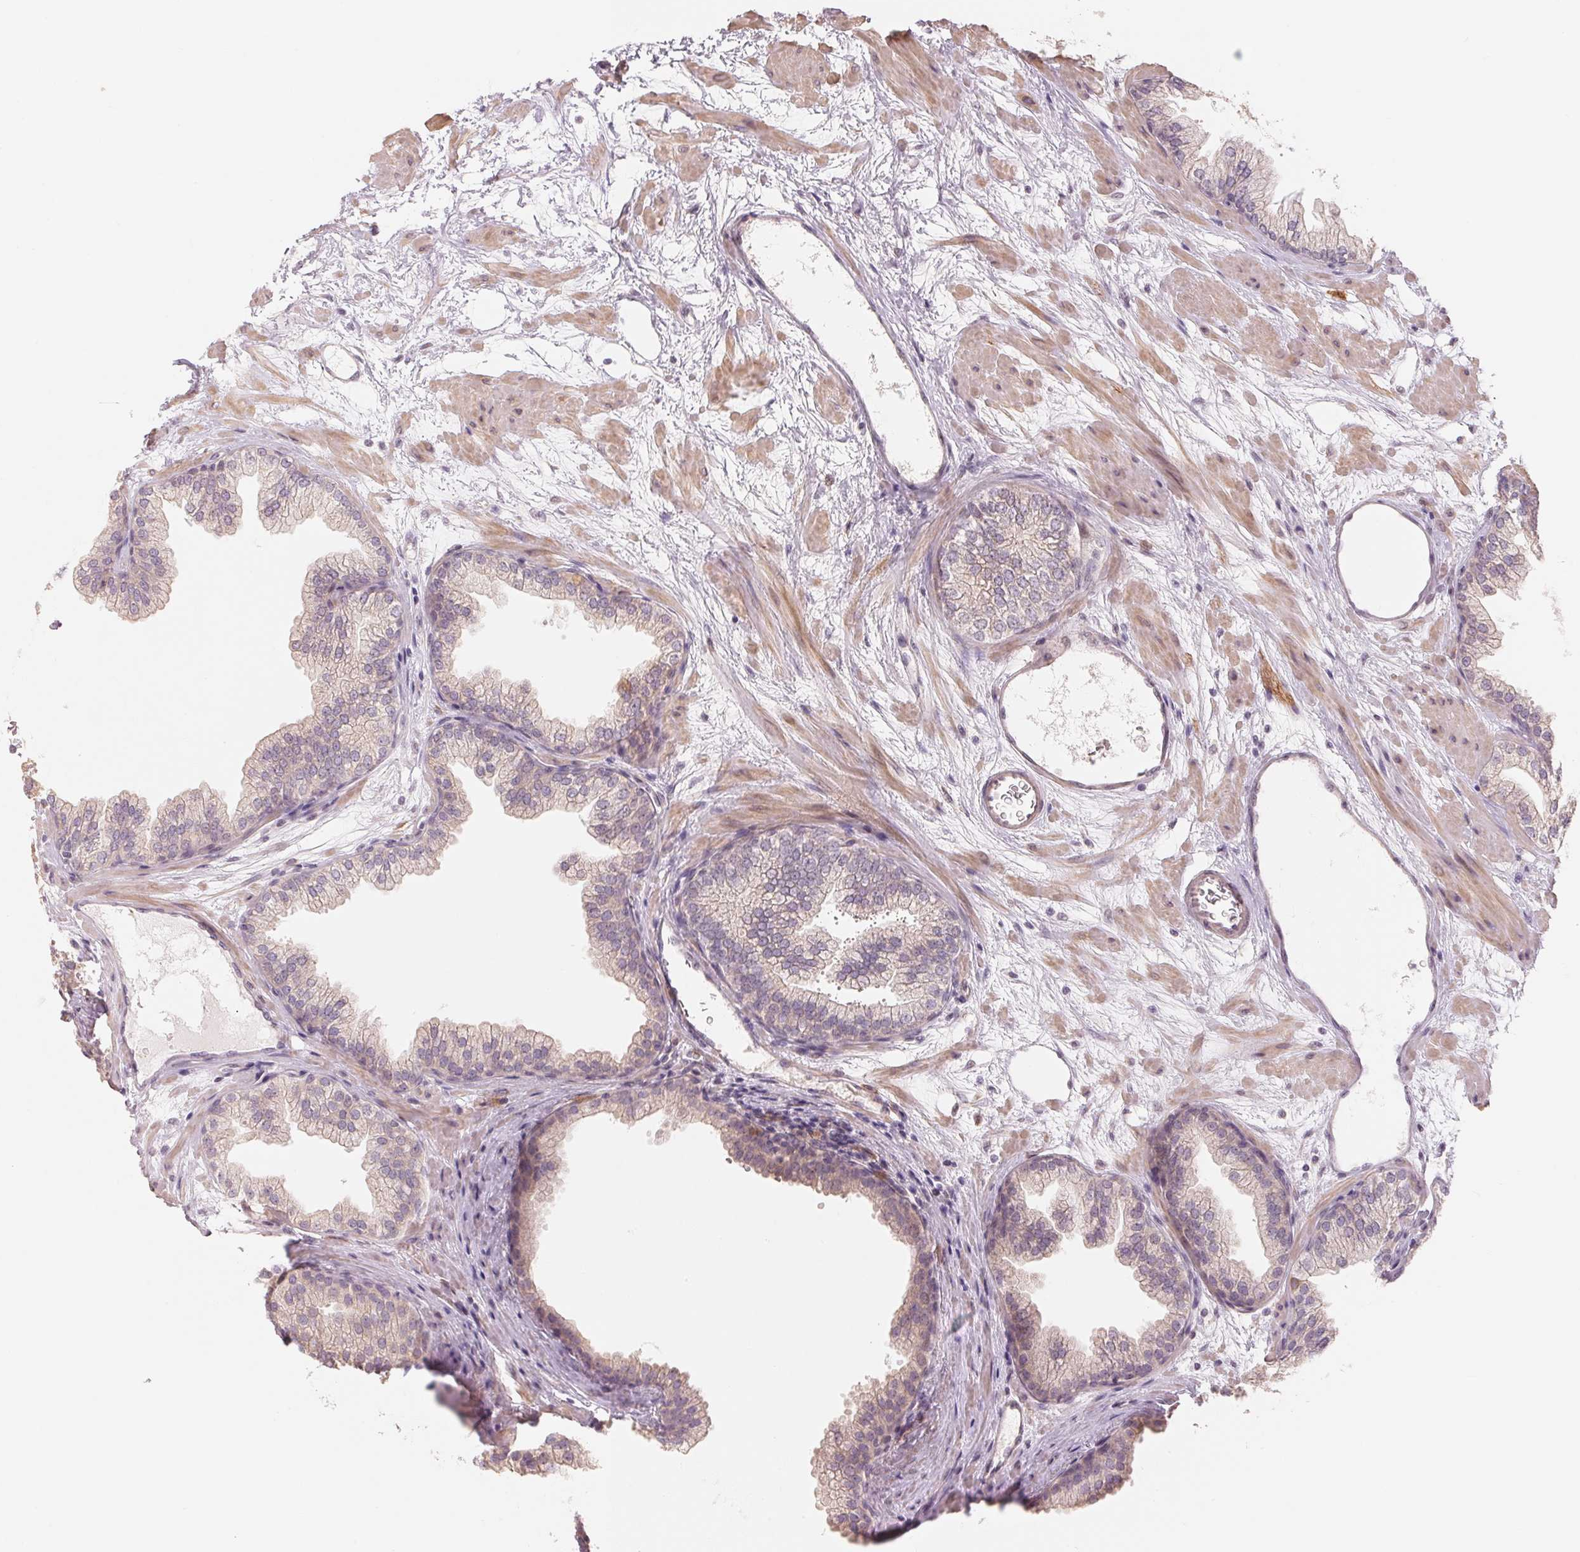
{"staining": {"intensity": "weak", "quantity": "<25%", "location": "cytoplasmic/membranous"}, "tissue": "prostate", "cell_type": "Glandular cells", "image_type": "normal", "snomed": [{"axis": "morphology", "description": "Normal tissue, NOS"}, {"axis": "topography", "description": "Prostate"}], "caption": "Human prostate stained for a protein using IHC exhibits no staining in glandular cells.", "gene": "DENND2C", "patient": {"sex": "male", "age": 37}}